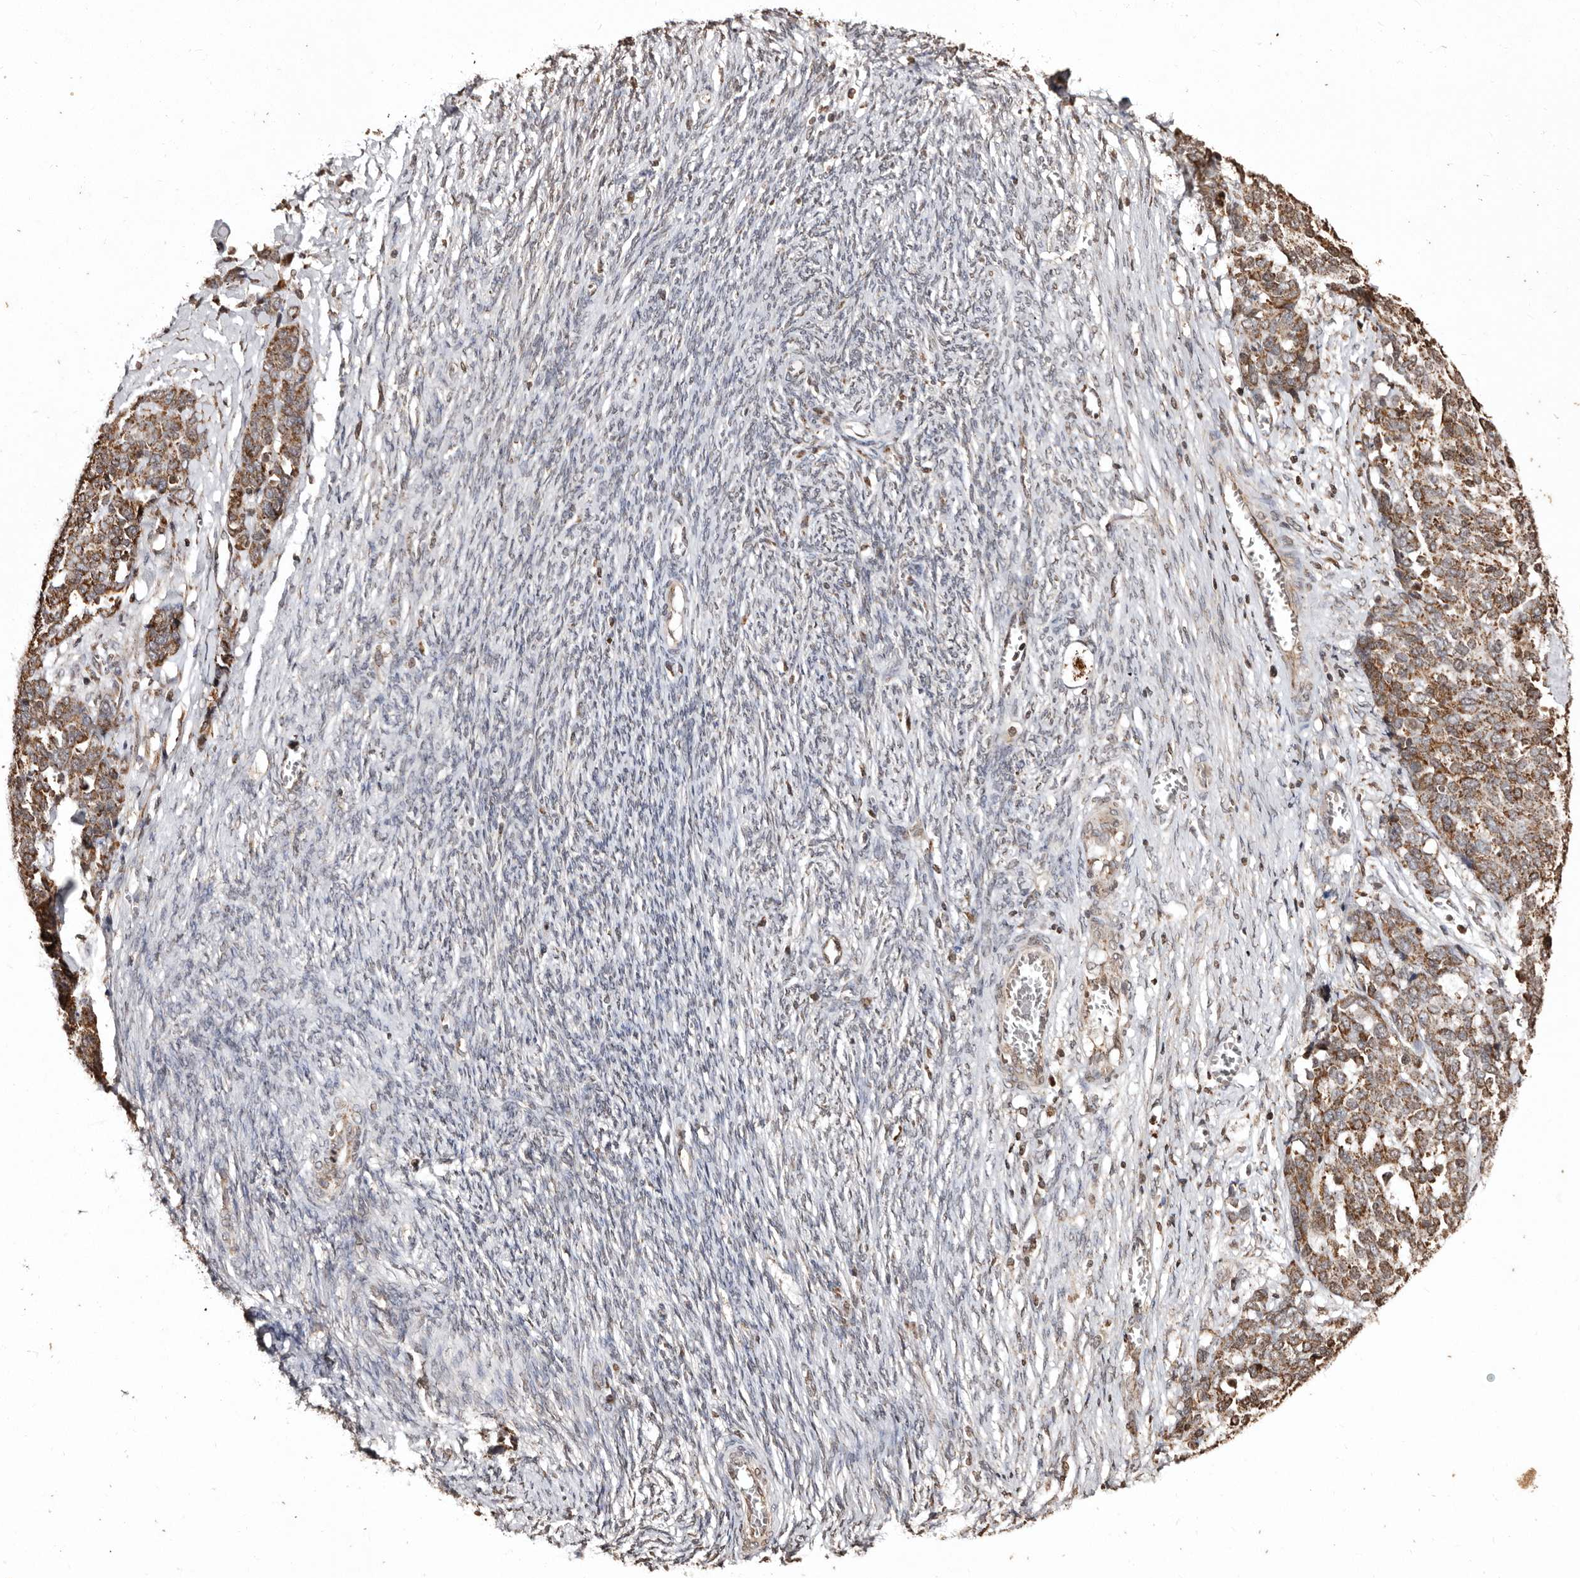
{"staining": {"intensity": "moderate", "quantity": ">75%", "location": "cytoplasmic/membranous"}, "tissue": "ovarian cancer", "cell_type": "Tumor cells", "image_type": "cancer", "snomed": [{"axis": "morphology", "description": "Cystadenocarcinoma, serous, NOS"}, {"axis": "topography", "description": "Ovary"}], "caption": "Ovarian cancer tissue demonstrates moderate cytoplasmic/membranous positivity in about >75% of tumor cells, visualized by immunohistochemistry.", "gene": "CCDC190", "patient": {"sex": "female", "age": 44}}